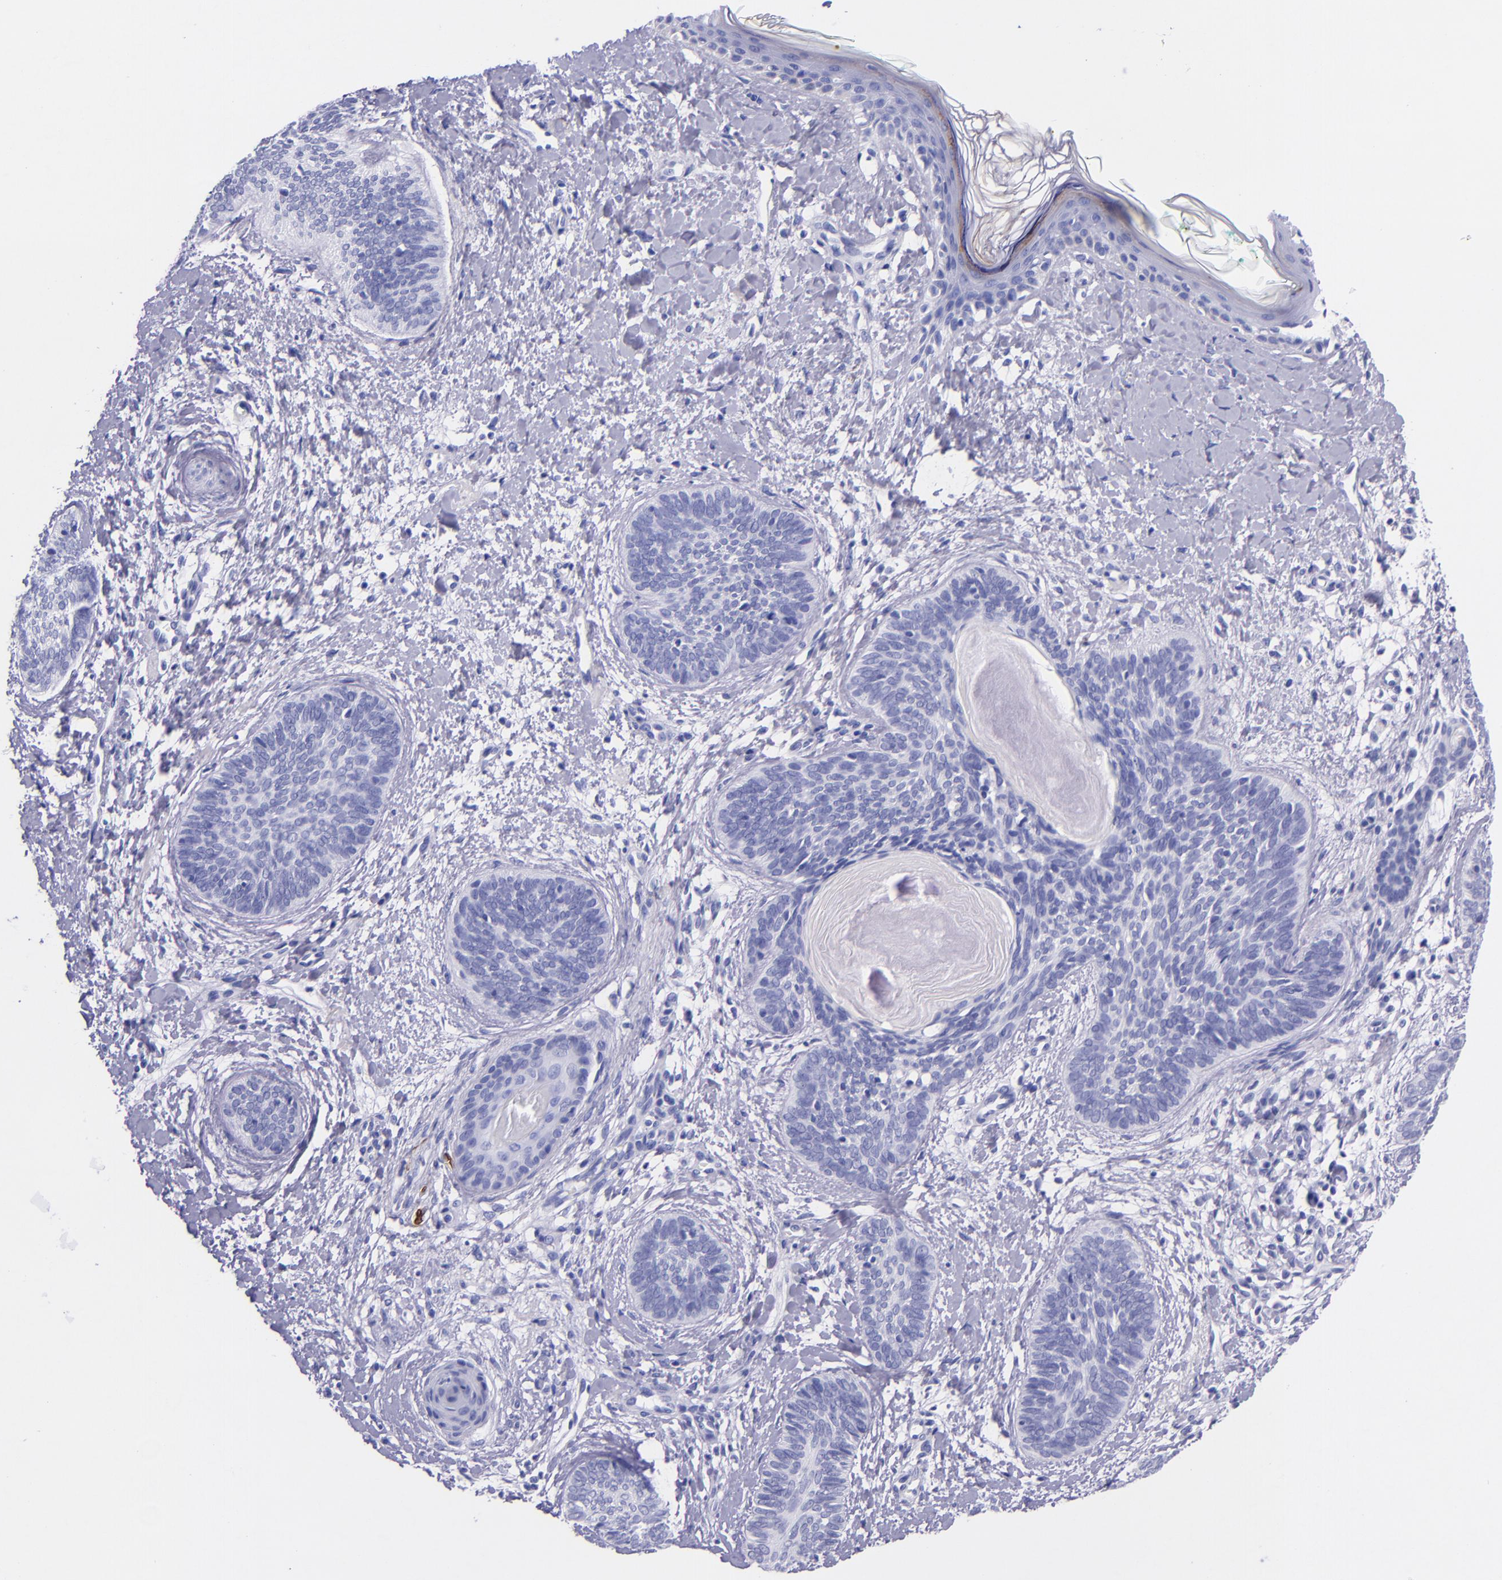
{"staining": {"intensity": "negative", "quantity": "none", "location": "none"}, "tissue": "skin cancer", "cell_type": "Tumor cells", "image_type": "cancer", "snomed": [{"axis": "morphology", "description": "Basal cell carcinoma"}, {"axis": "topography", "description": "Skin"}], "caption": "High power microscopy micrograph of an immunohistochemistry image of skin basal cell carcinoma, revealing no significant expression in tumor cells.", "gene": "MBP", "patient": {"sex": "female", "age": 81}}